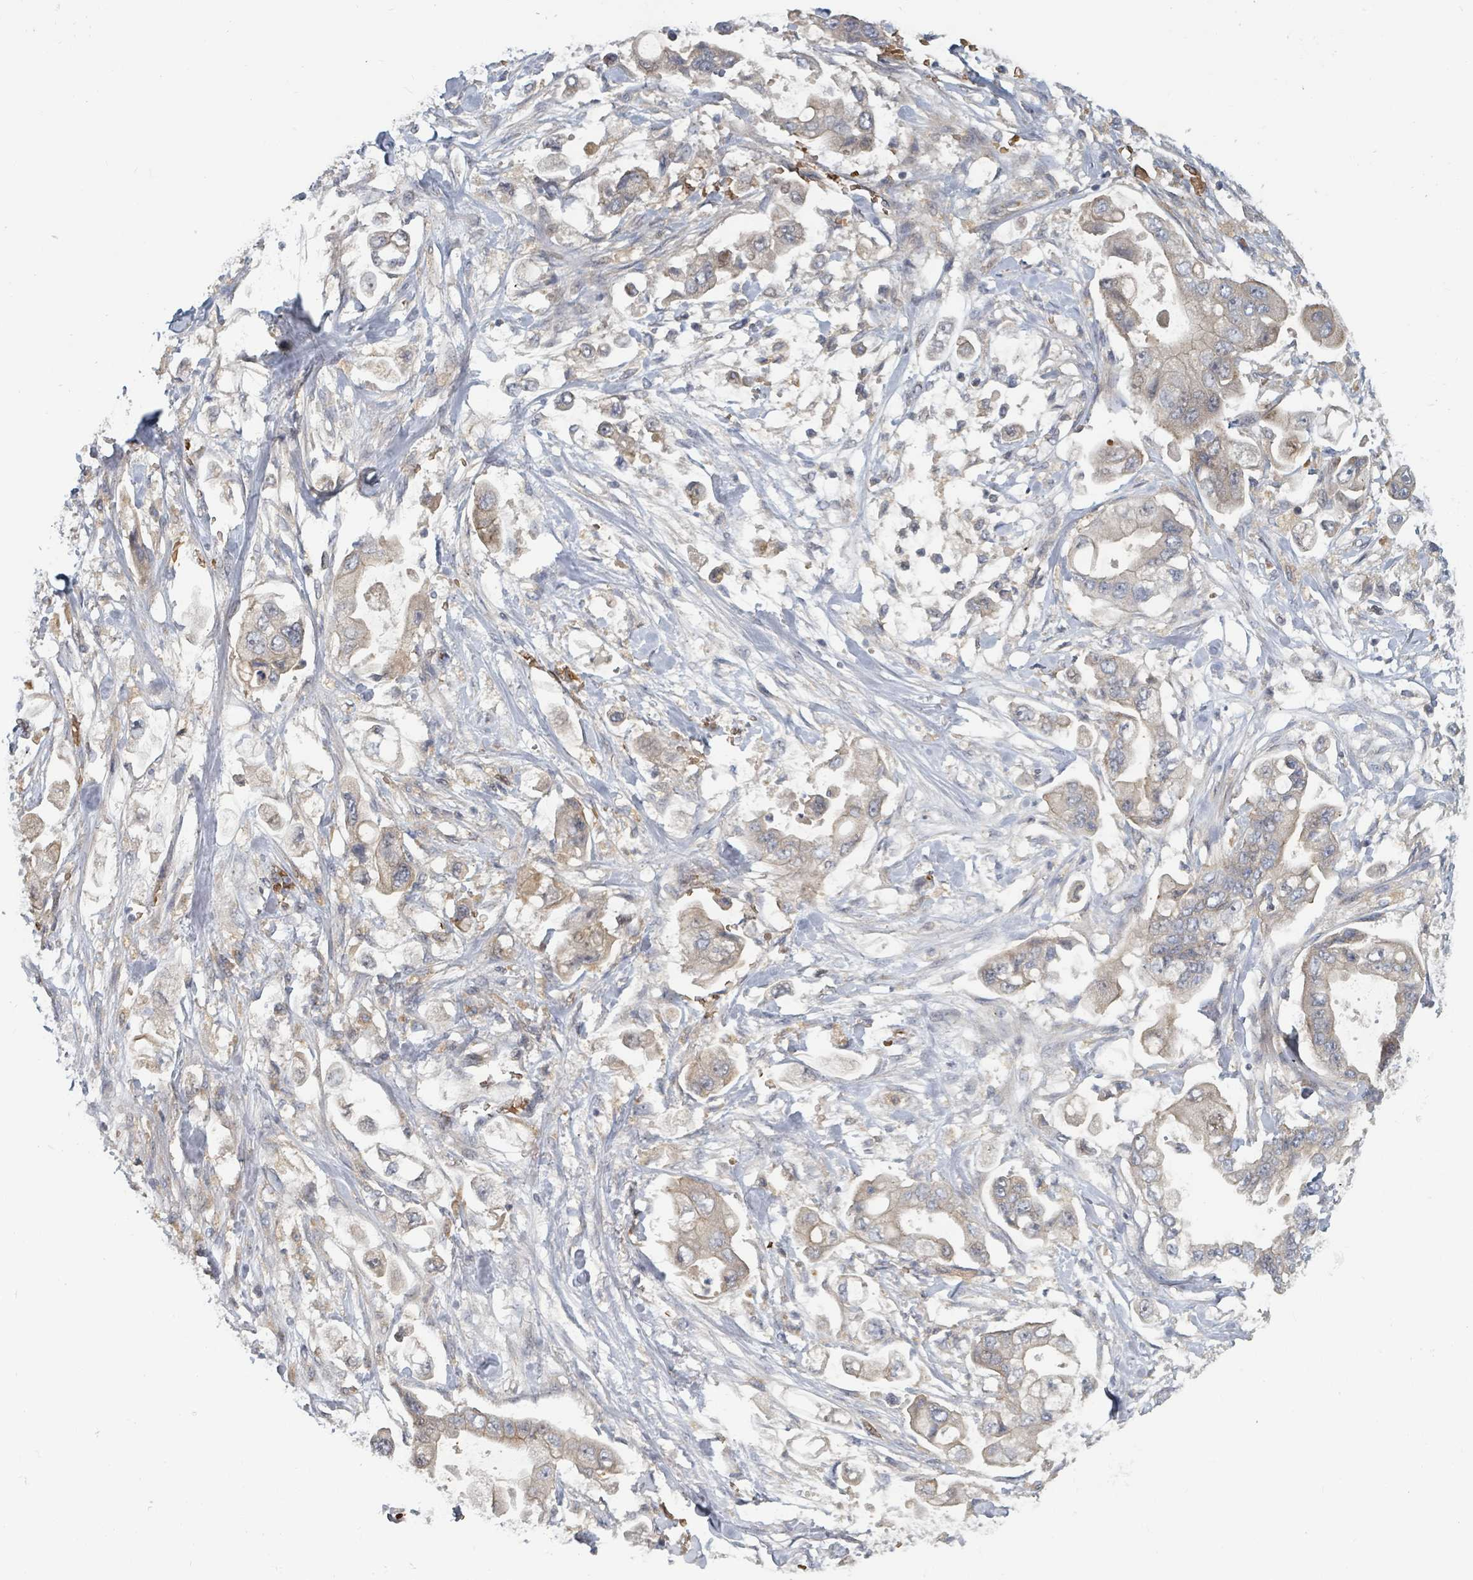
{"staining": {"intensity": "weak", "quantity": "25%-75%", "location": "cytoplasmic/membranous"}, "tissue": "stomach cancer", "cell_type": "Tumor cells", "image_type": "cancer", "snomed": [{"axis": "morphology", "description": "Adenocarcinoma, NOS"}, {"axis": "topography", "description": "Stomach"}], "caption": "Human stomach cancer (adenocarcinoma) stained with a brown dye exhibits weak cytoplasmic/membranous positive staining in about 25%-75% of tumor cells.", "gene": "TRPC4AP", "patient": {"sex": "male", "age": 62}}